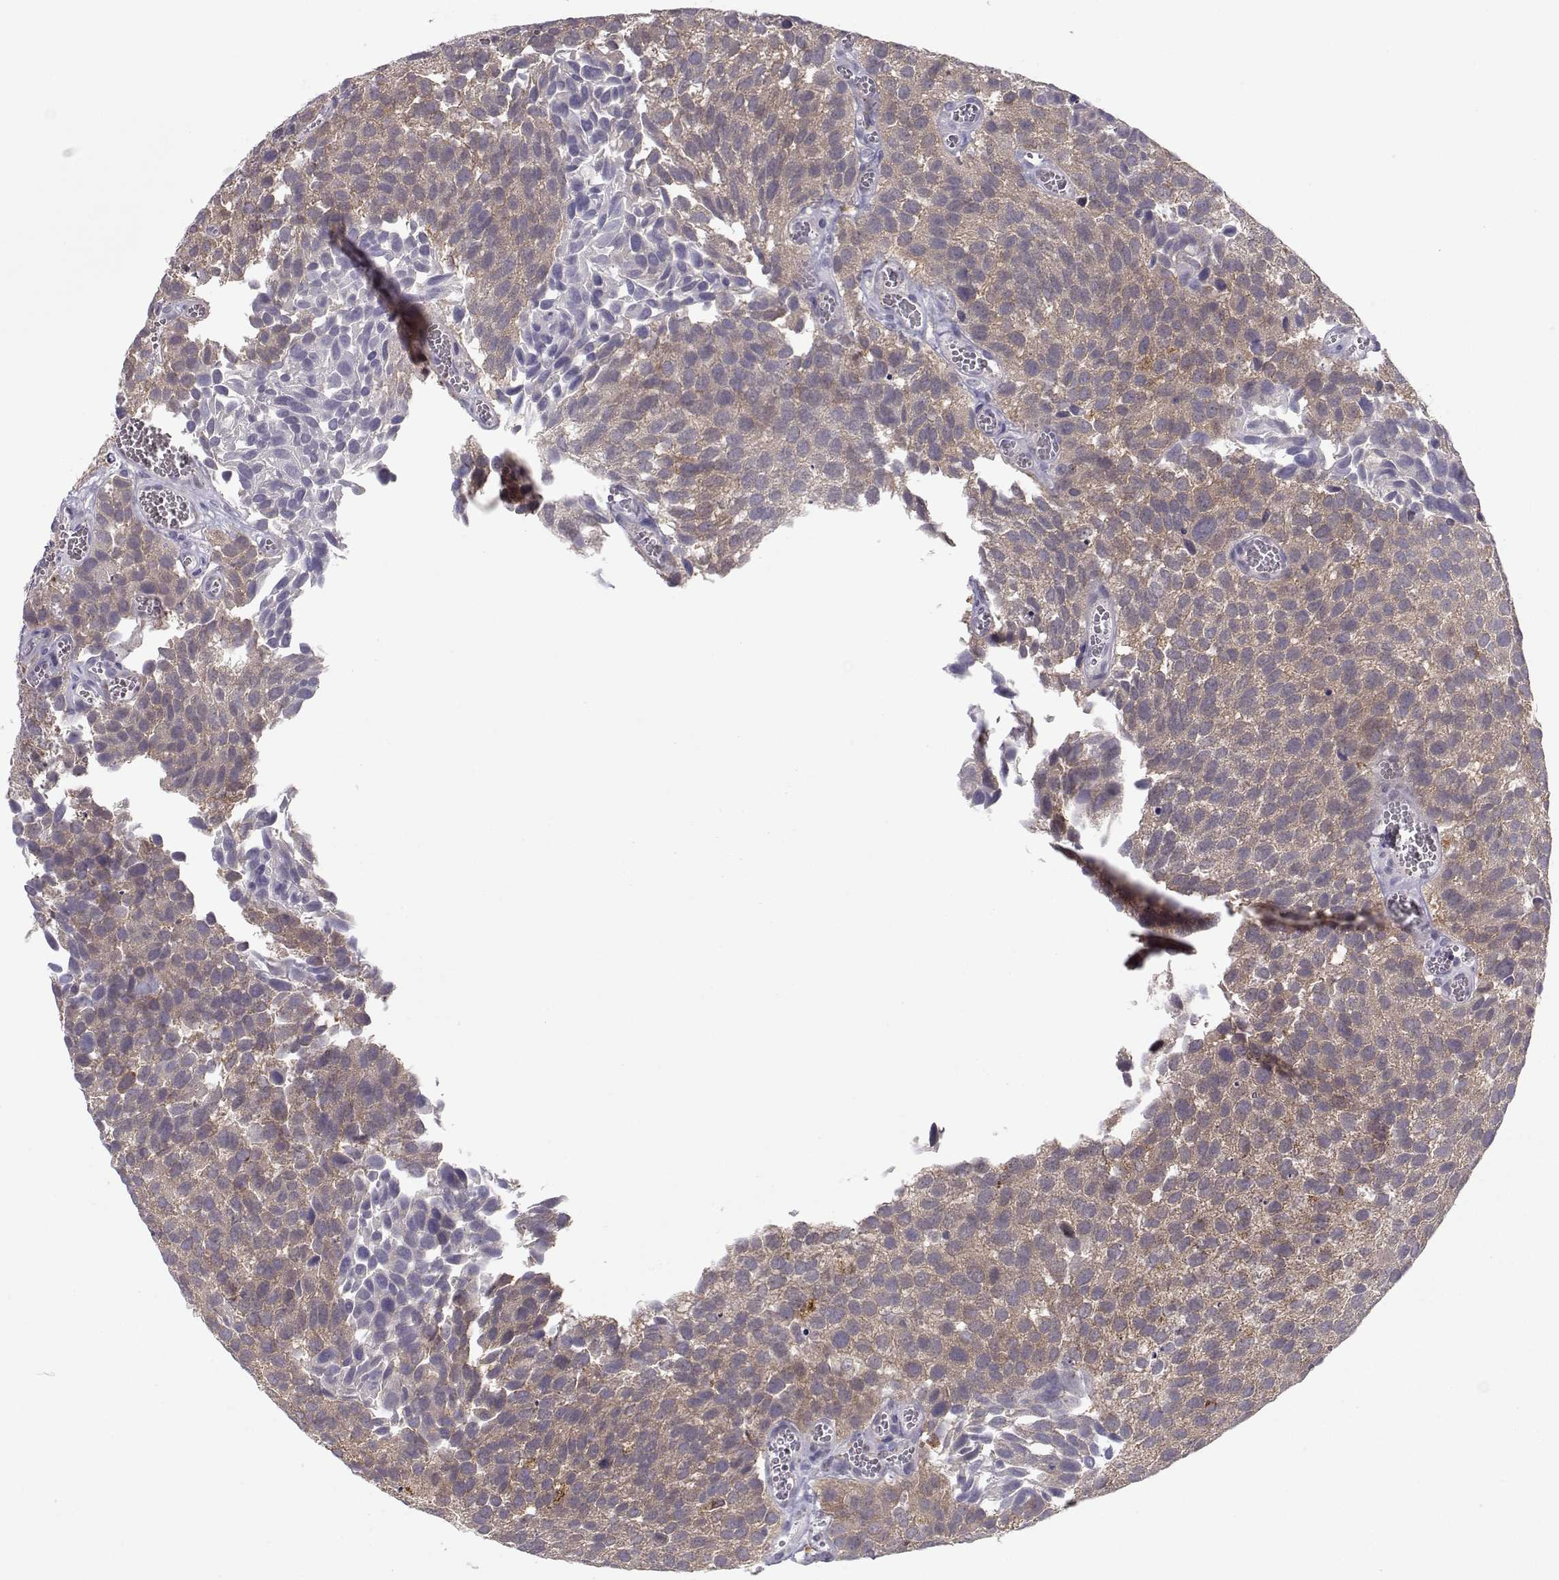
{"staining": {"intensity": "weak", "quantity": ">75%", "location": "cytoplasmic/membranous"}, "tissue": "urothelial cancer", "cell_type": "Tumor cells", "image_type": "cancer", "snomed": [{"axis": "morphology", "description": "Urothelial carcinoma, Low grade"}, {"axis": "topography", "description": "Urinary bladder"}], "caption": "Immunohistochemistry (DAB (3,3'-diaminobenzidine)) staining of human low-grade urothelial carcinoma shows weak cytoplasmic/membranous protein positivity in about >75% of tumor cells.", "gene": "NPVF", "patient": {"sex": "female", "age": 69}}